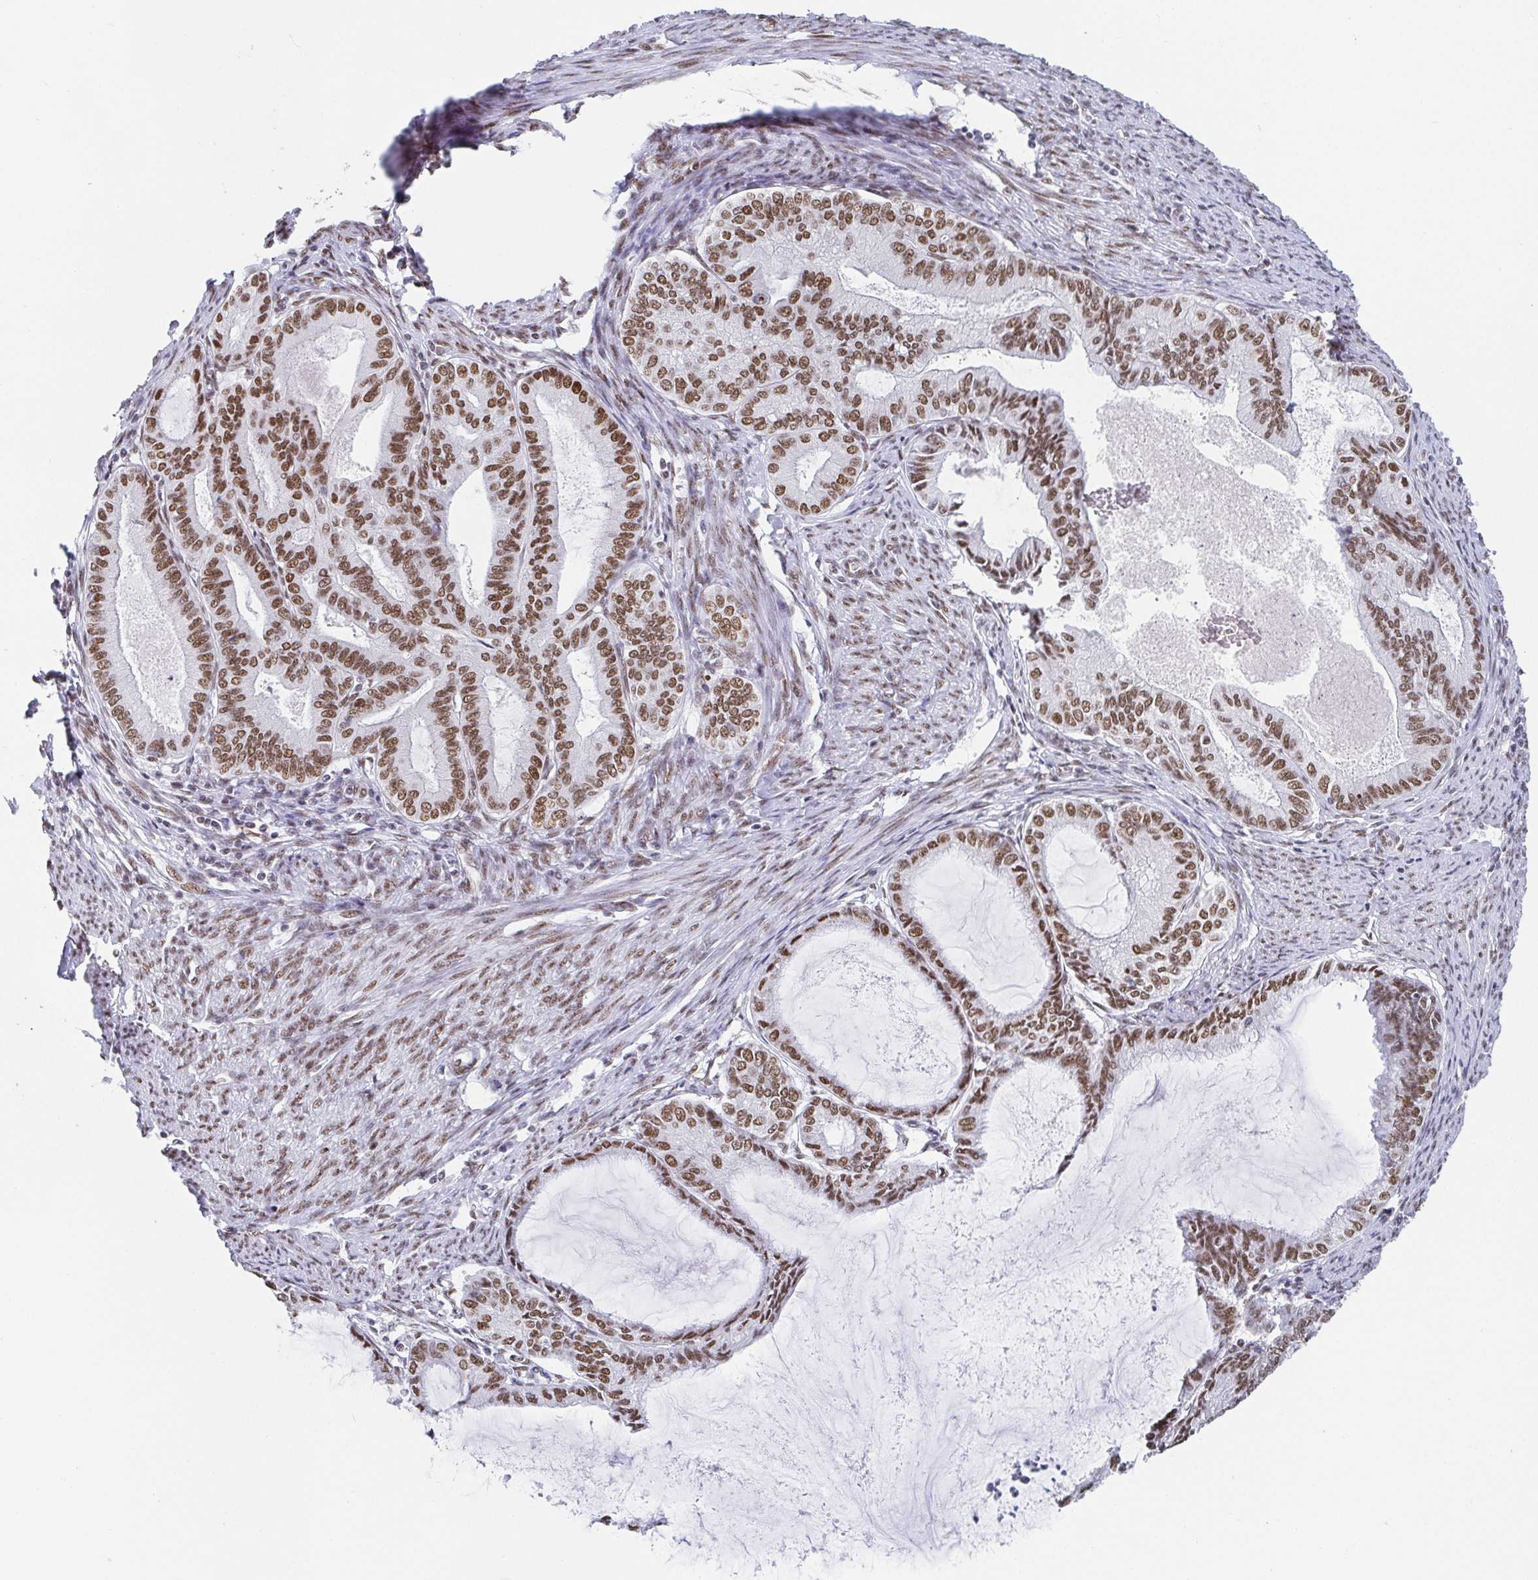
{"staining": {"intensity": "moderate", "quantity": ">75%", "location": "nuclear"}, "tissue": "endometrial cancer", "cell_type": "Tumor cells", "image_type": "cancer", "snomed": [{"axis": "morphology", "description": "Adenocarcinoma, NOS"}, {"axis": "topography", "description": "Endometrium"}], "caption": "The immunohistochemical stain labels moderate nuclear staining in tumor cells of adenocarcinoma (endometrial) tissue.", "gene": "SLC7A10", "patient": {"sex": "female", "age": 86}}